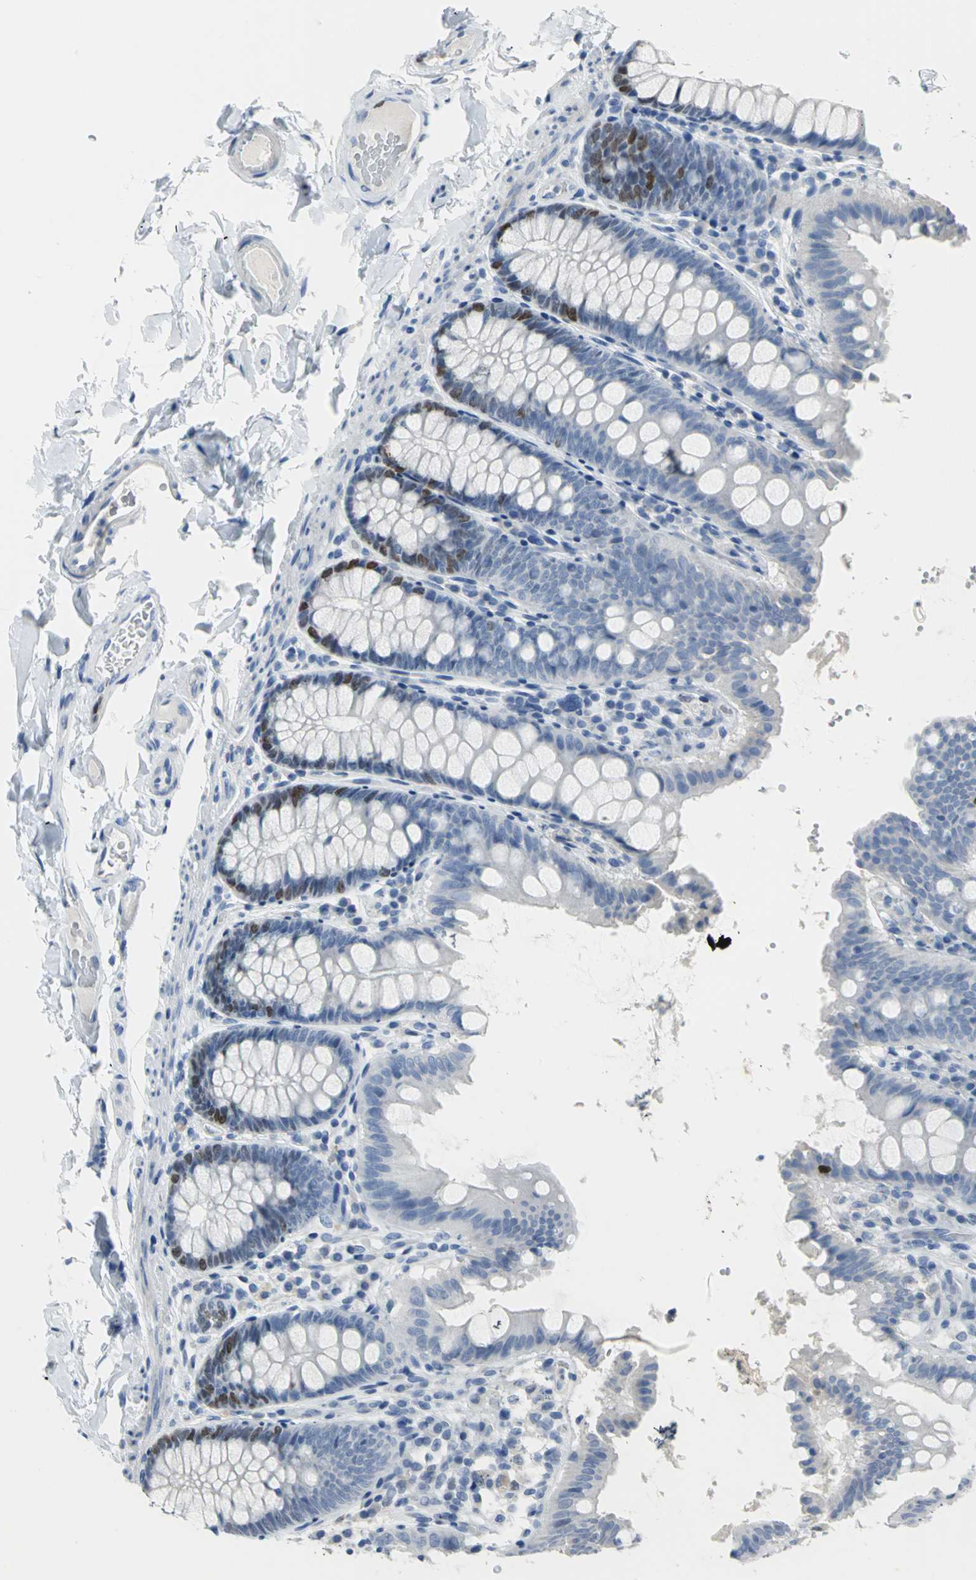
{"staining": {"intensity": "negative", "quantity": "none", "location": "none"}, "tissue": "colon", "cell_type": "Endothelial cells", "image_type": "normal", "snomed": [{"axis": "morphology", "description": "Normal tissue, NOS"}, {"axis": "topography", "description": "Colon"}], "caption": "Immunohistochemistry (IHC) of unremarkable human colon shows no staining in endothelial cells.", "gene": "MCM3", "patient": {"sex": "female", "age": 61}}